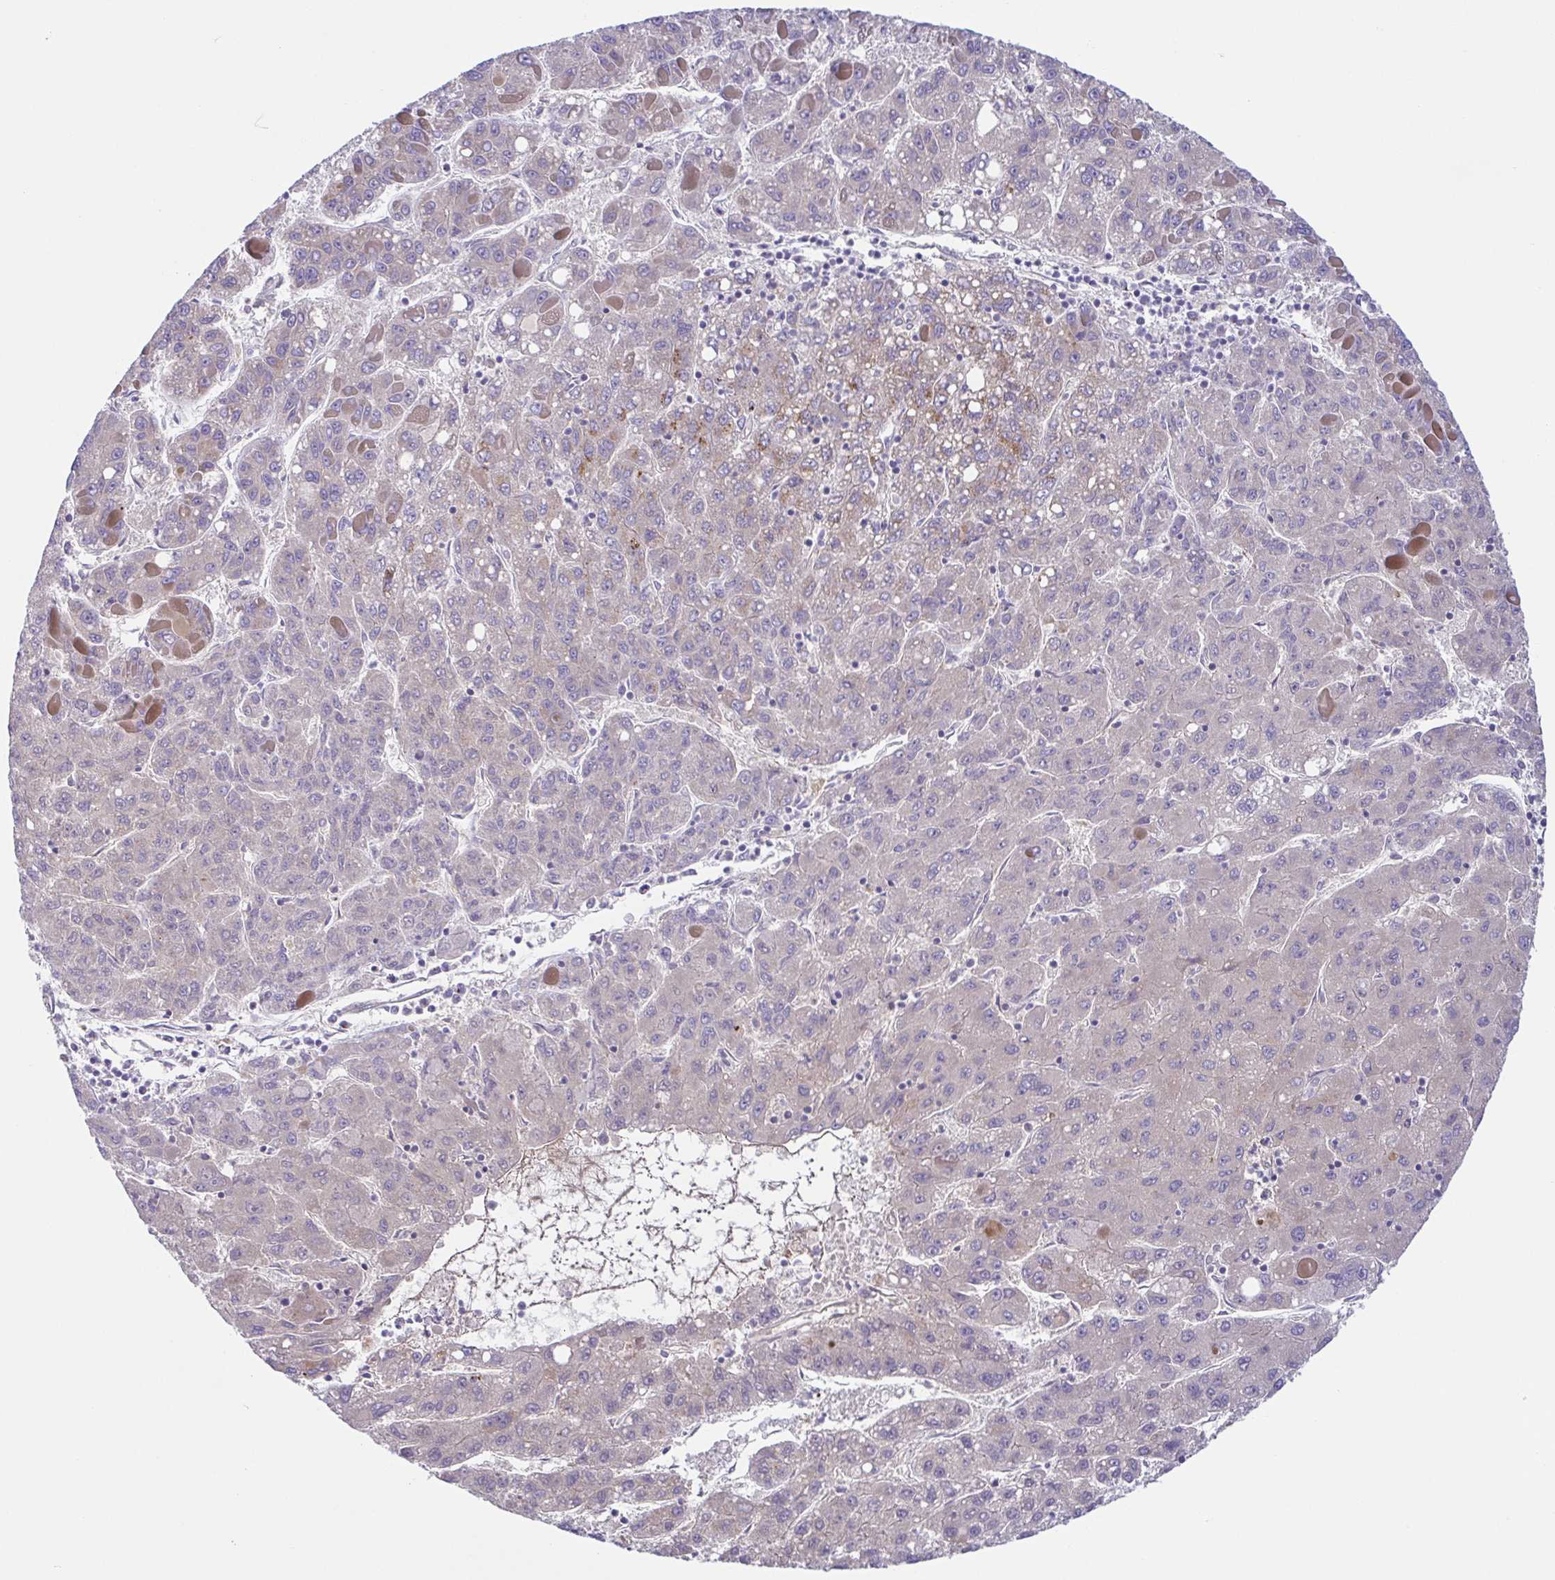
{"staining": {"intensity": "negative", "quantity": "none", "location": "none"}, "tissue": "liver cancer", "cell_type": "Tumor cells", "image_type": "cancer", "snomed": [{"axis": "morphology", "description": "Carcinoma, Hepatocellular, NOS"}, {"axis": "topography", "description": "Liver"}], "caption": "Hepatocellular carcinoma (liver) was stained to show a protein in brown. There is no significant expression in tumor cells. (DAB (3,3'-diaminobenzidine) IHC with hematoxylin counter stain).", "gene": "COL17A1", "patient": {"sex": "female", "age": 82}}